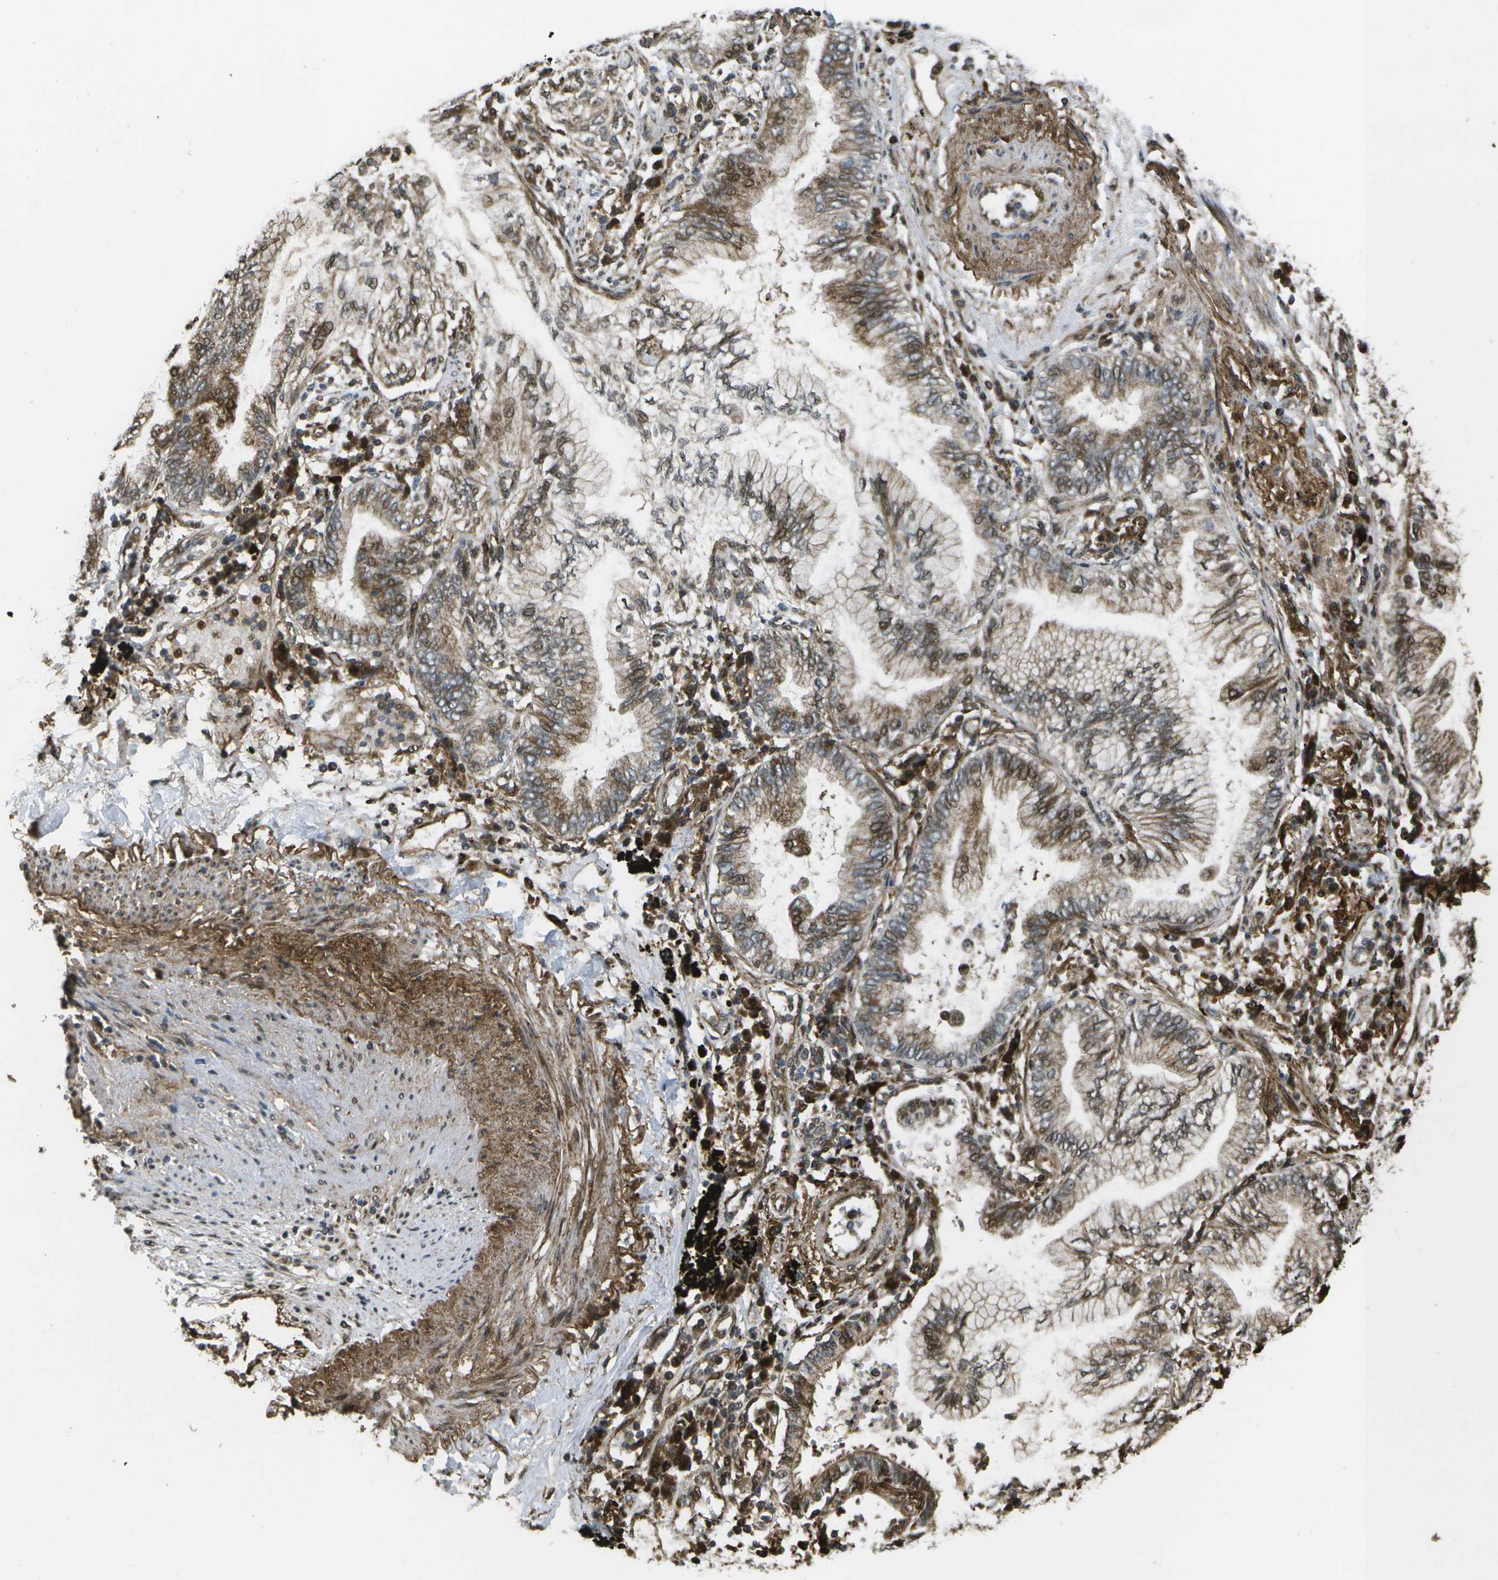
{"staining": {"intensity": "moderate", "quantity": "25%-75%", "location": "cytoplasmic/membranous,nuclear"}, "tissue": "lung cancer", "cell_type": "Tumor cells", "image_type": "cancer", "snomed": [{"axis": "morphology", "description": "Normal tissue, NOS"}, {"axis": "morphology", "description": "Adenocarcinoma, NOS"}, {"axis": "topography", "description": "Bronchus"}, {"axis": "topography", "description": "Lung"}], "caption": "A micrograph of lung adenocarcinoma stained for a protein exhibits moderate cytoplasmic/membranous and nuclear brown staining in tumor cells. (Brightfield microscopy of DAB IHC at high magnification).", "gene": "AXIN2", "patient": {"sex": "female", "age": 70}}